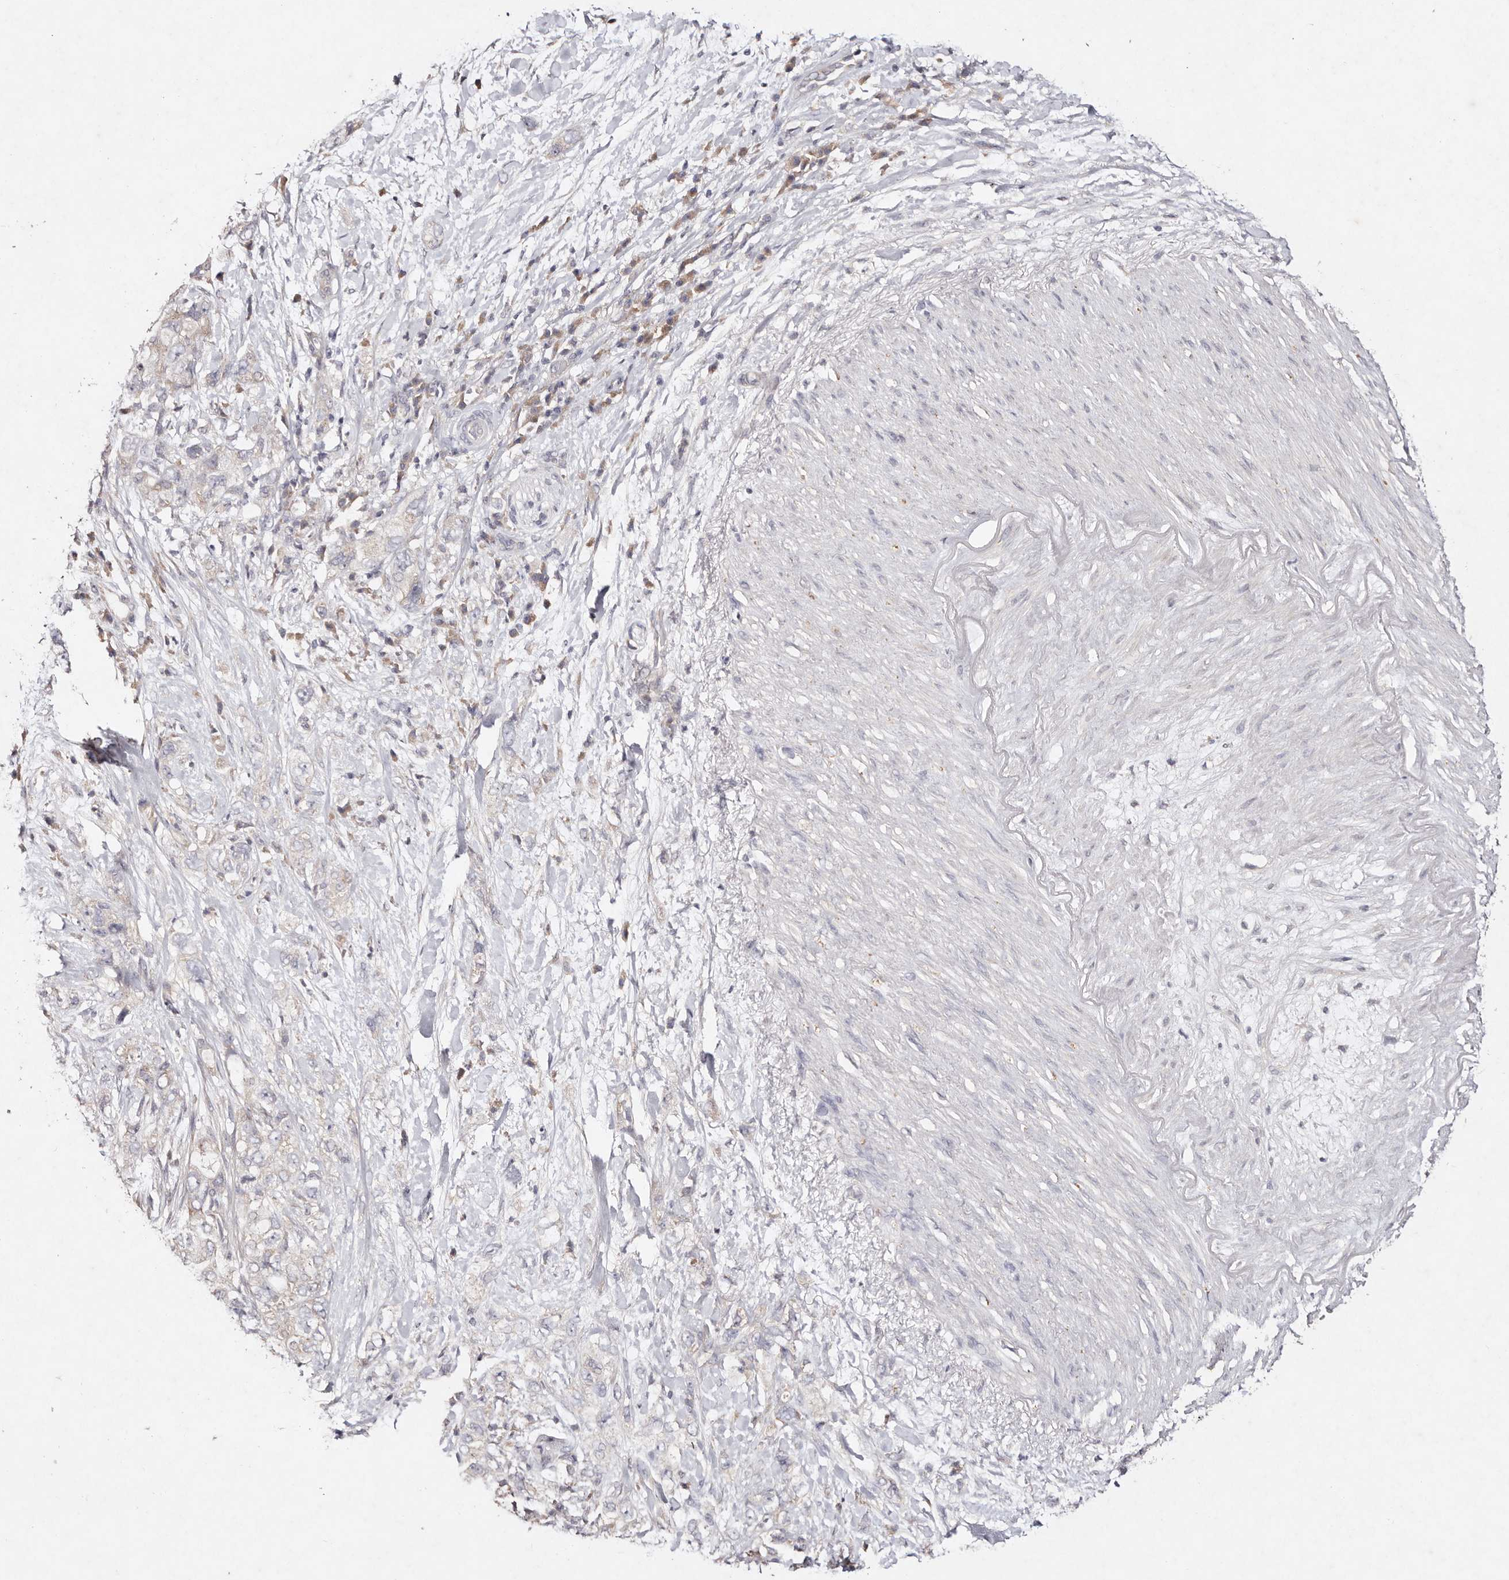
{"staining": {"intensity": "weak", "quantity": "<25%", "location": "cytoplasmic/membranous"}, "tissue": "pancreatic cancer", "cell_type": "Tumor cells", "image_type": "cancer", "snomed": [{"axis": "morphology", "description": "Adenocarcinoma, NOS"}, {"axis": "topography", "description": "Pancreas"}], "caption": "The immunohistochemistry (IHC) image has no significant staining in tumor cells of adenocarcinoma (pancreatic) tissue.", "gene": "TSC2", "patient": {"sex": "female", "age": 73}}